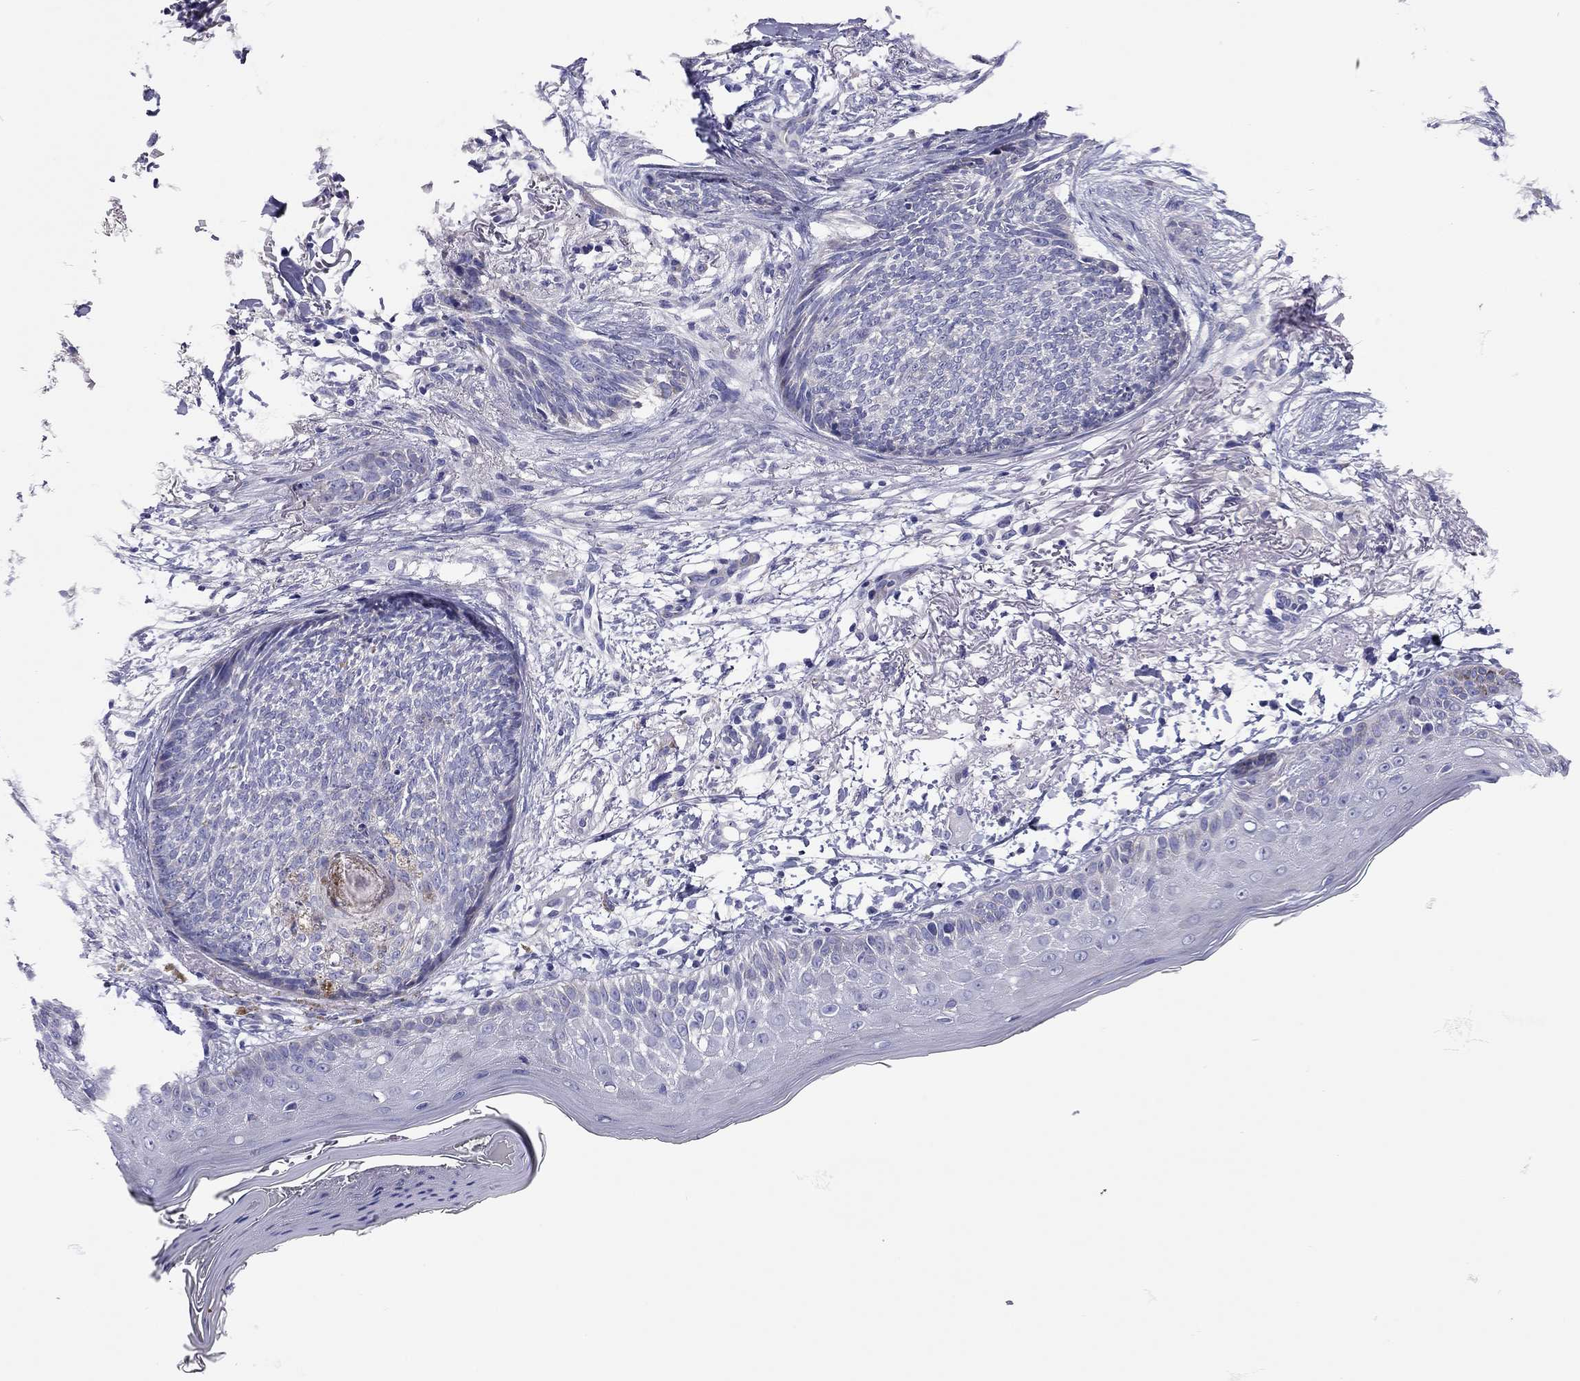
{"staining": {"intensity": "negative", "quantity": "none", "location": "none"}, "tissue": "skin cancer", "cell_type": "Tumor cells", "image_type": "cancer", "snomed": [{"axis": "morphology", "description": "Normal tissue, NOS"}, {"axis": "morphology", "description": "Basal cell carcinoma"}, {"axis": "topography", "description": "Skin"}], "caption": "Protein analysis of basal cell carcinoma (skin) exhibits no significant staining in tumor cells.", "gene": "SCARB1", "patient": {"sex": "male", "age": 84}}